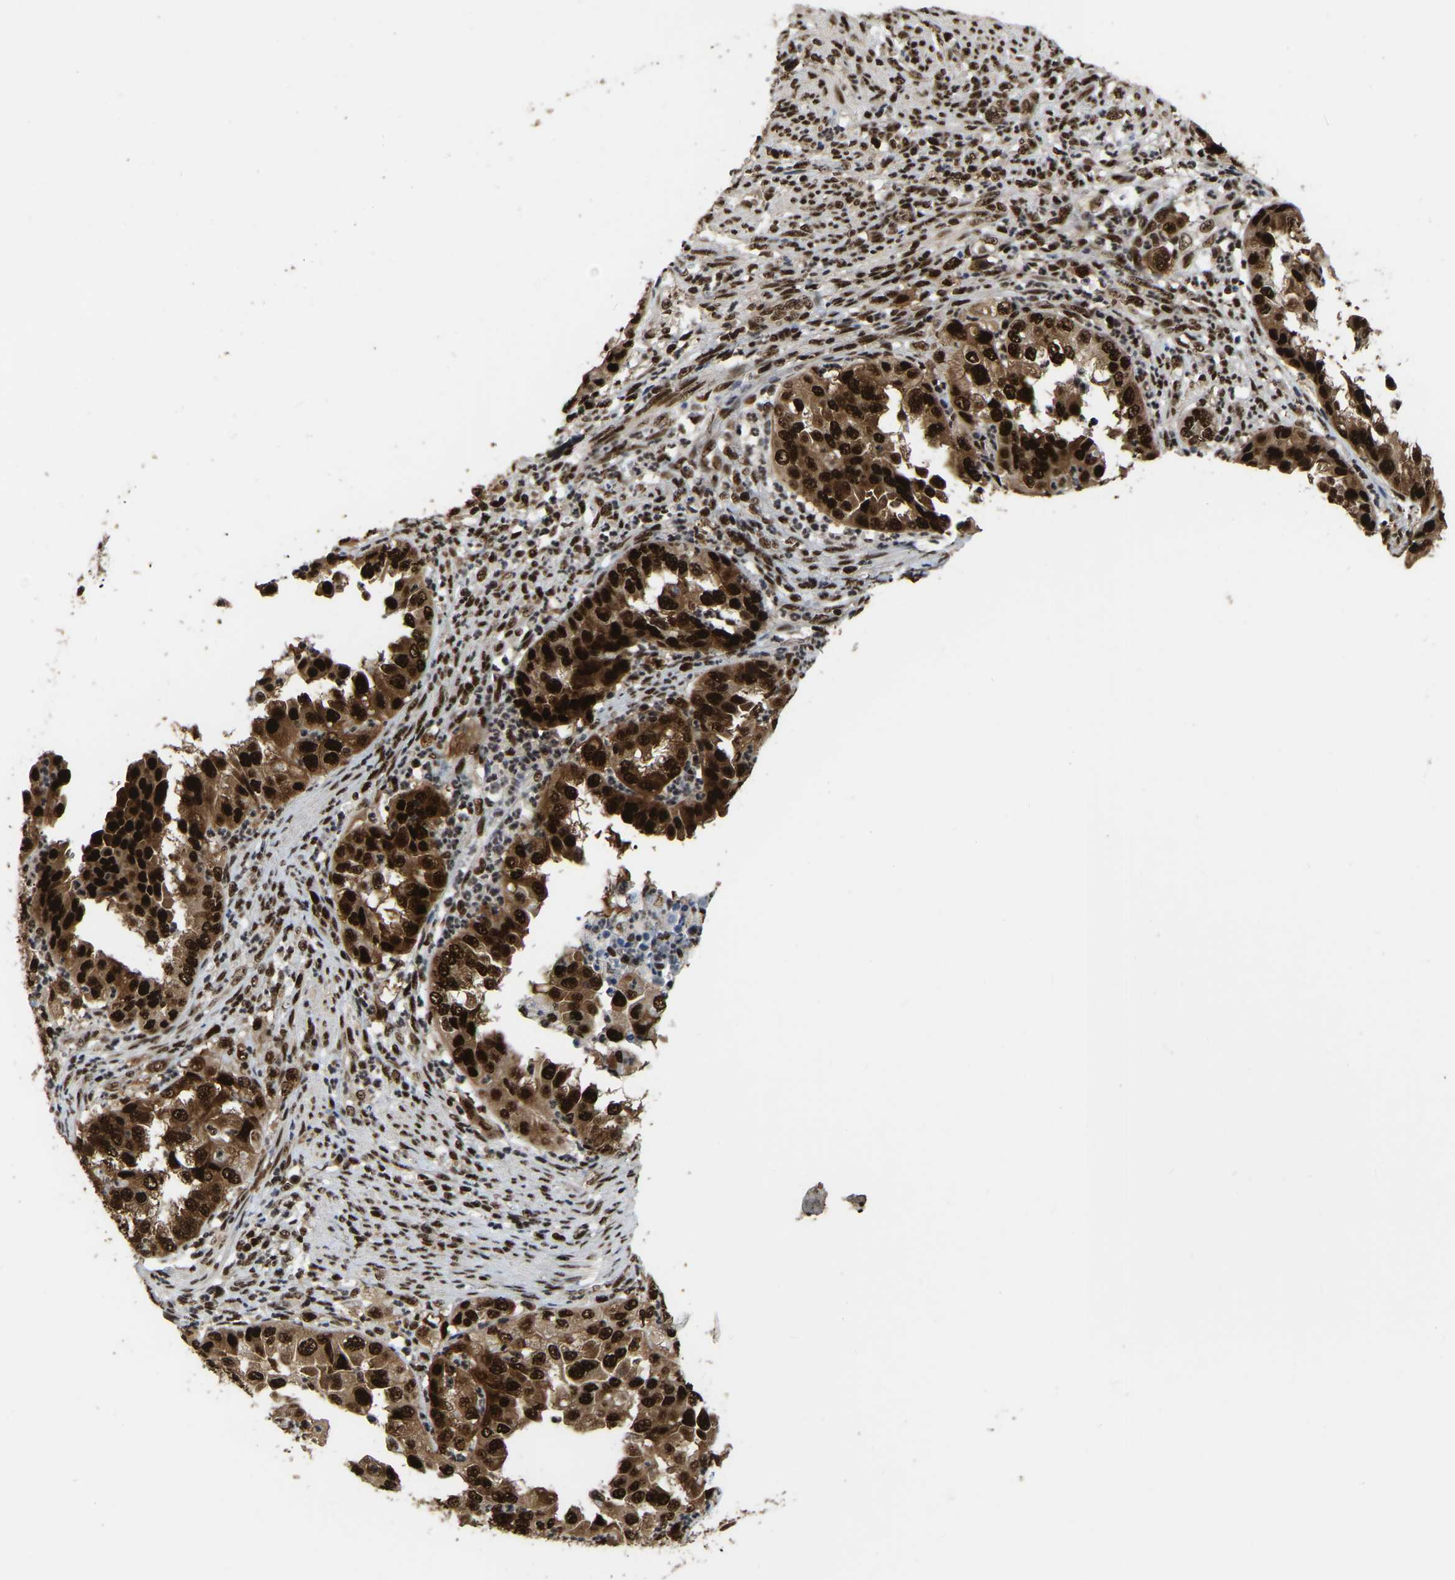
{"staining": {"intensity": "strong", "quantity": ">75%", "location": "cytoplasmic/membranous,nuclear"}, "tissue": "endometrial cancer", "cell_type": "Tumor cells", "image_type": "cancer", "snomed": [{"axis": "morphology", "description": "Adenocarcinoma, NOS"}, {"axis": "topography", "description": "Endometrium"}], "caption": "Immunohistochemical staining of endometrial cancer (adenocarcinoma) reveals strong cytoplasmic/membranous and nuclear protein positivity in approximately >75% of tumor cells.", "gene": "TBL1XR1", "patient": {"sex": "female", "age": 85}}